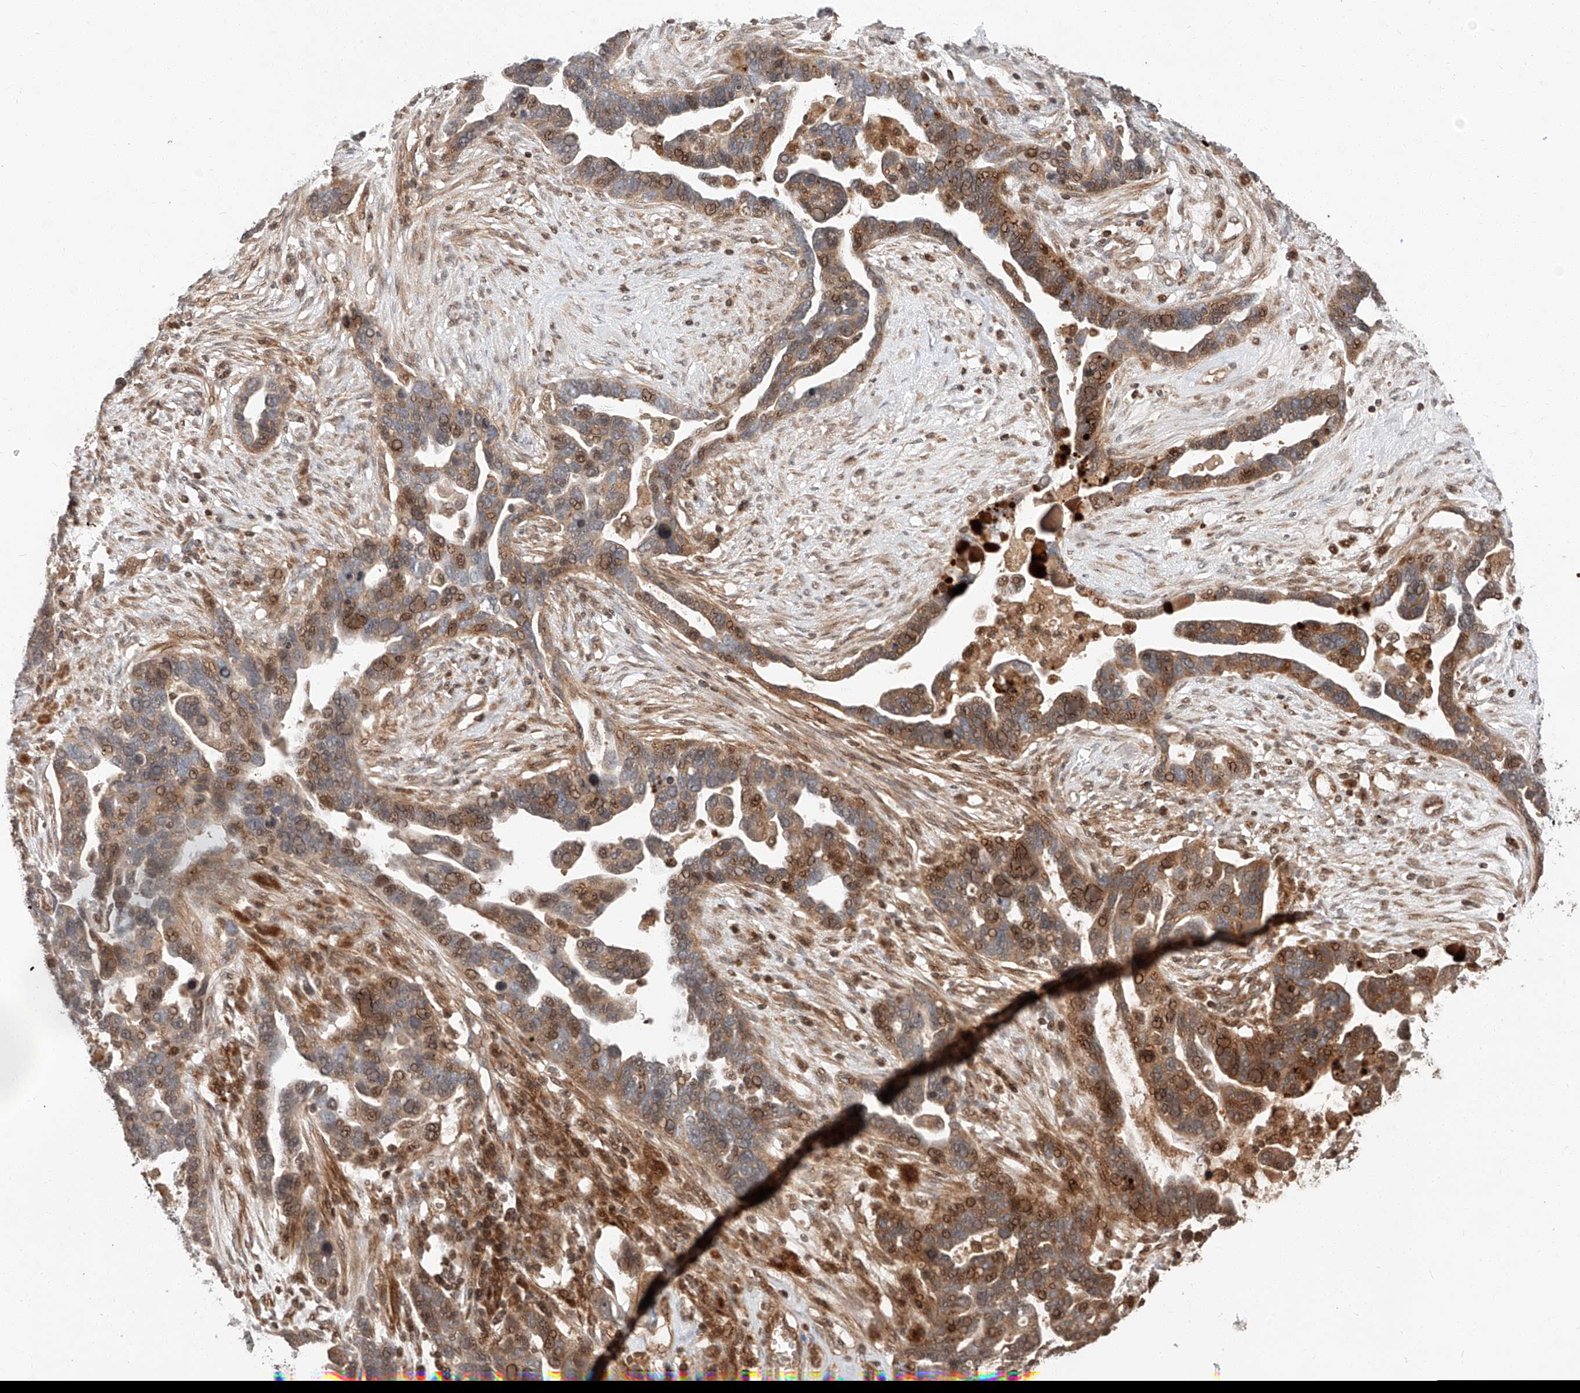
{"staining": {"intensity": "moderate", "quantity": ">75%", "location": "cytoplasmic/membranous,nuclear"}, "tissue": "ovarian cancer", "cell_type": "Tumor cells", "image_type": "cancer", "snomed": [{"axis": "morphology", "description": "Cystadenocarcinoma, serous, NOS"}, {"axis": "topography", "description": "Ovary"}], "caption": "Protein staining of ovarian cancer (serous cystadenocarcinoma) tissue shows moderate cytoplasmic/membranous and nuclear positivity in about >75% of tumor cells.", "gene": "ARHGAP33", "patient": {"sex": "female", "age": 54}}